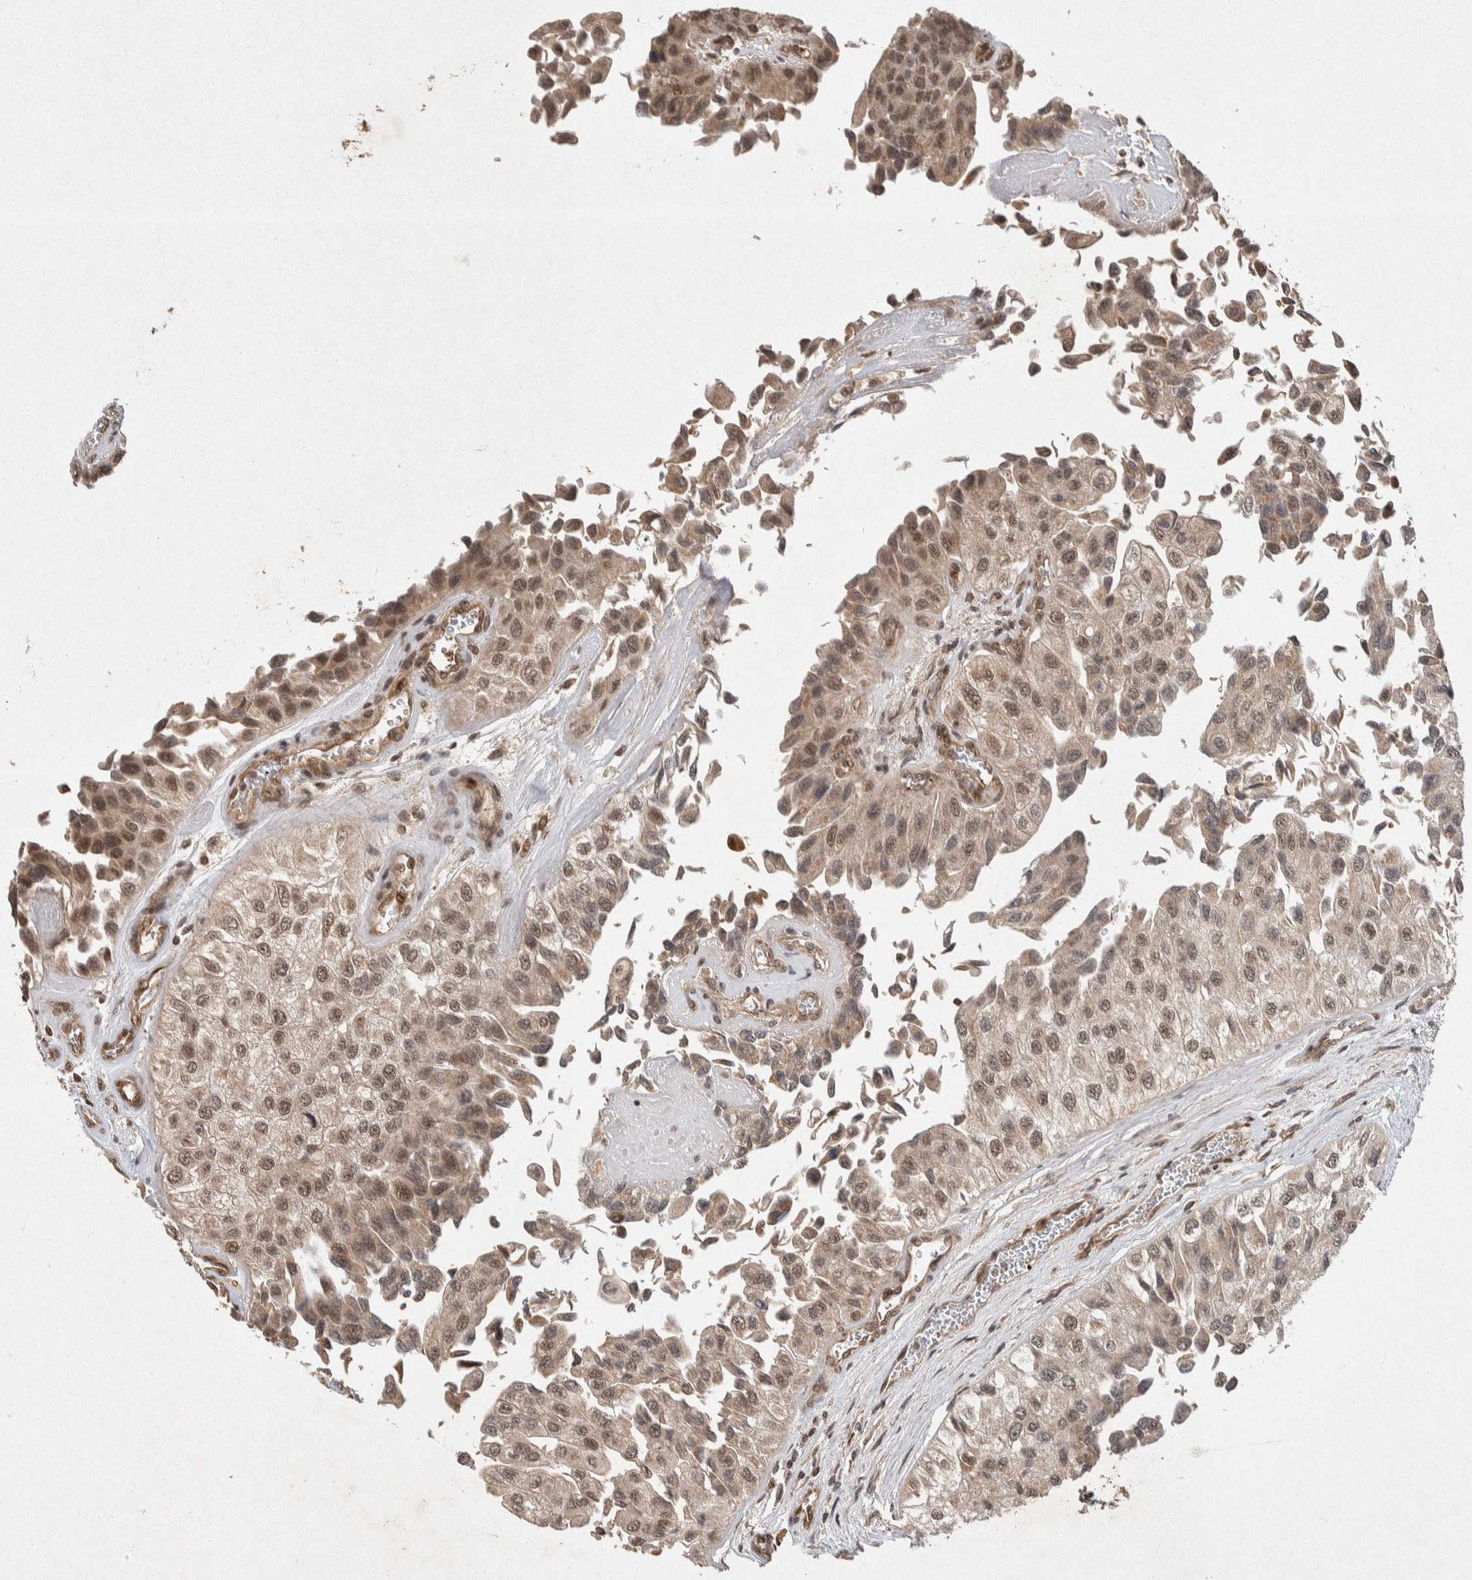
{"staining": {"intensity": "moderate", "quantity": ">75%", "location": "nuclear"}, "tissue": "urothelial cancer", "cell_type": "Tumor cells", "image_type": "cancer", "snomed": [{"axis": "morphology", "description": "Urothelial carcinoma, High grade"}, {"axis": "topography", "description": "Kidney"}, {"axis": "topography", "description": "Urinary bladder"}], "caption": "Protein analysis of urothelial cancer tissue displays moderate nuclear positivity in approximately >75% of tumor cells. (DAB IHC, brown staining for protein, blue staining for nuclei).", "gene": "TOR1B", "patient": {"sex": "male", "age": 77}}